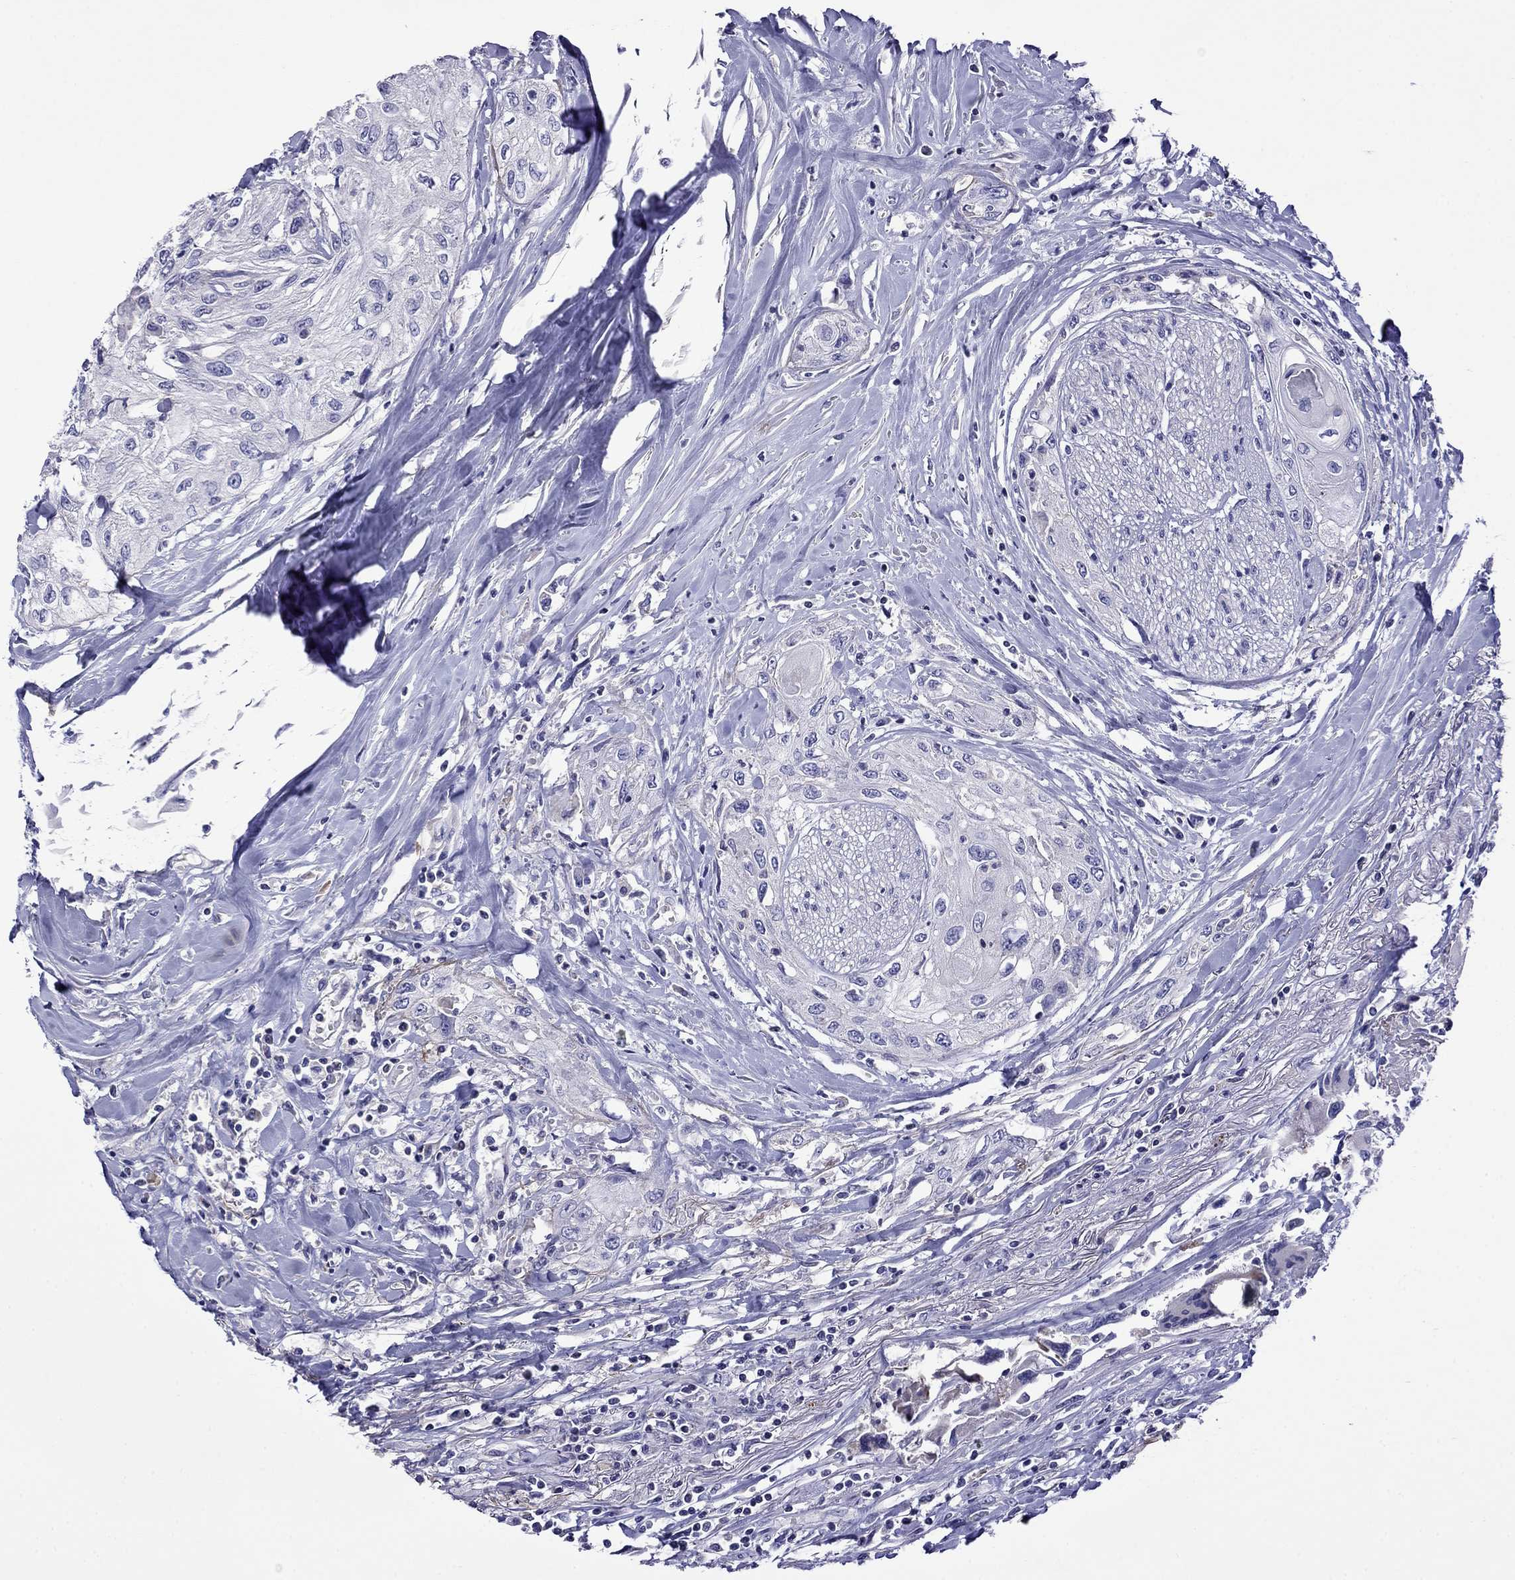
{"staining": {"intensity": "negative", "quantity": "none", "location": "none"}, "tissue": "head and neck cancer", "cell_type": "Tumor cells", "image_type": "cancer", "snomed": [{"axis": "morphology", "description": "Normal tissue, NOS"}, {"axis": "morphology", "description": "Squamous cell carcinoma, NOS"}, {"axis": "topography", "description": "Oral tissue"}, {"axis": "topography", "description": "Peripheral nerve tissue"}, {"axis": "topography", "description": "Head-Neck"}], "caption": "This is a histopathology image of immunohistochemistry (IHC) staining of head and neck squamous cell carcinoma, which shows no expression in tumor cells.", "gene": "STAR", "patient": {"sex": "female", "age": 59}}